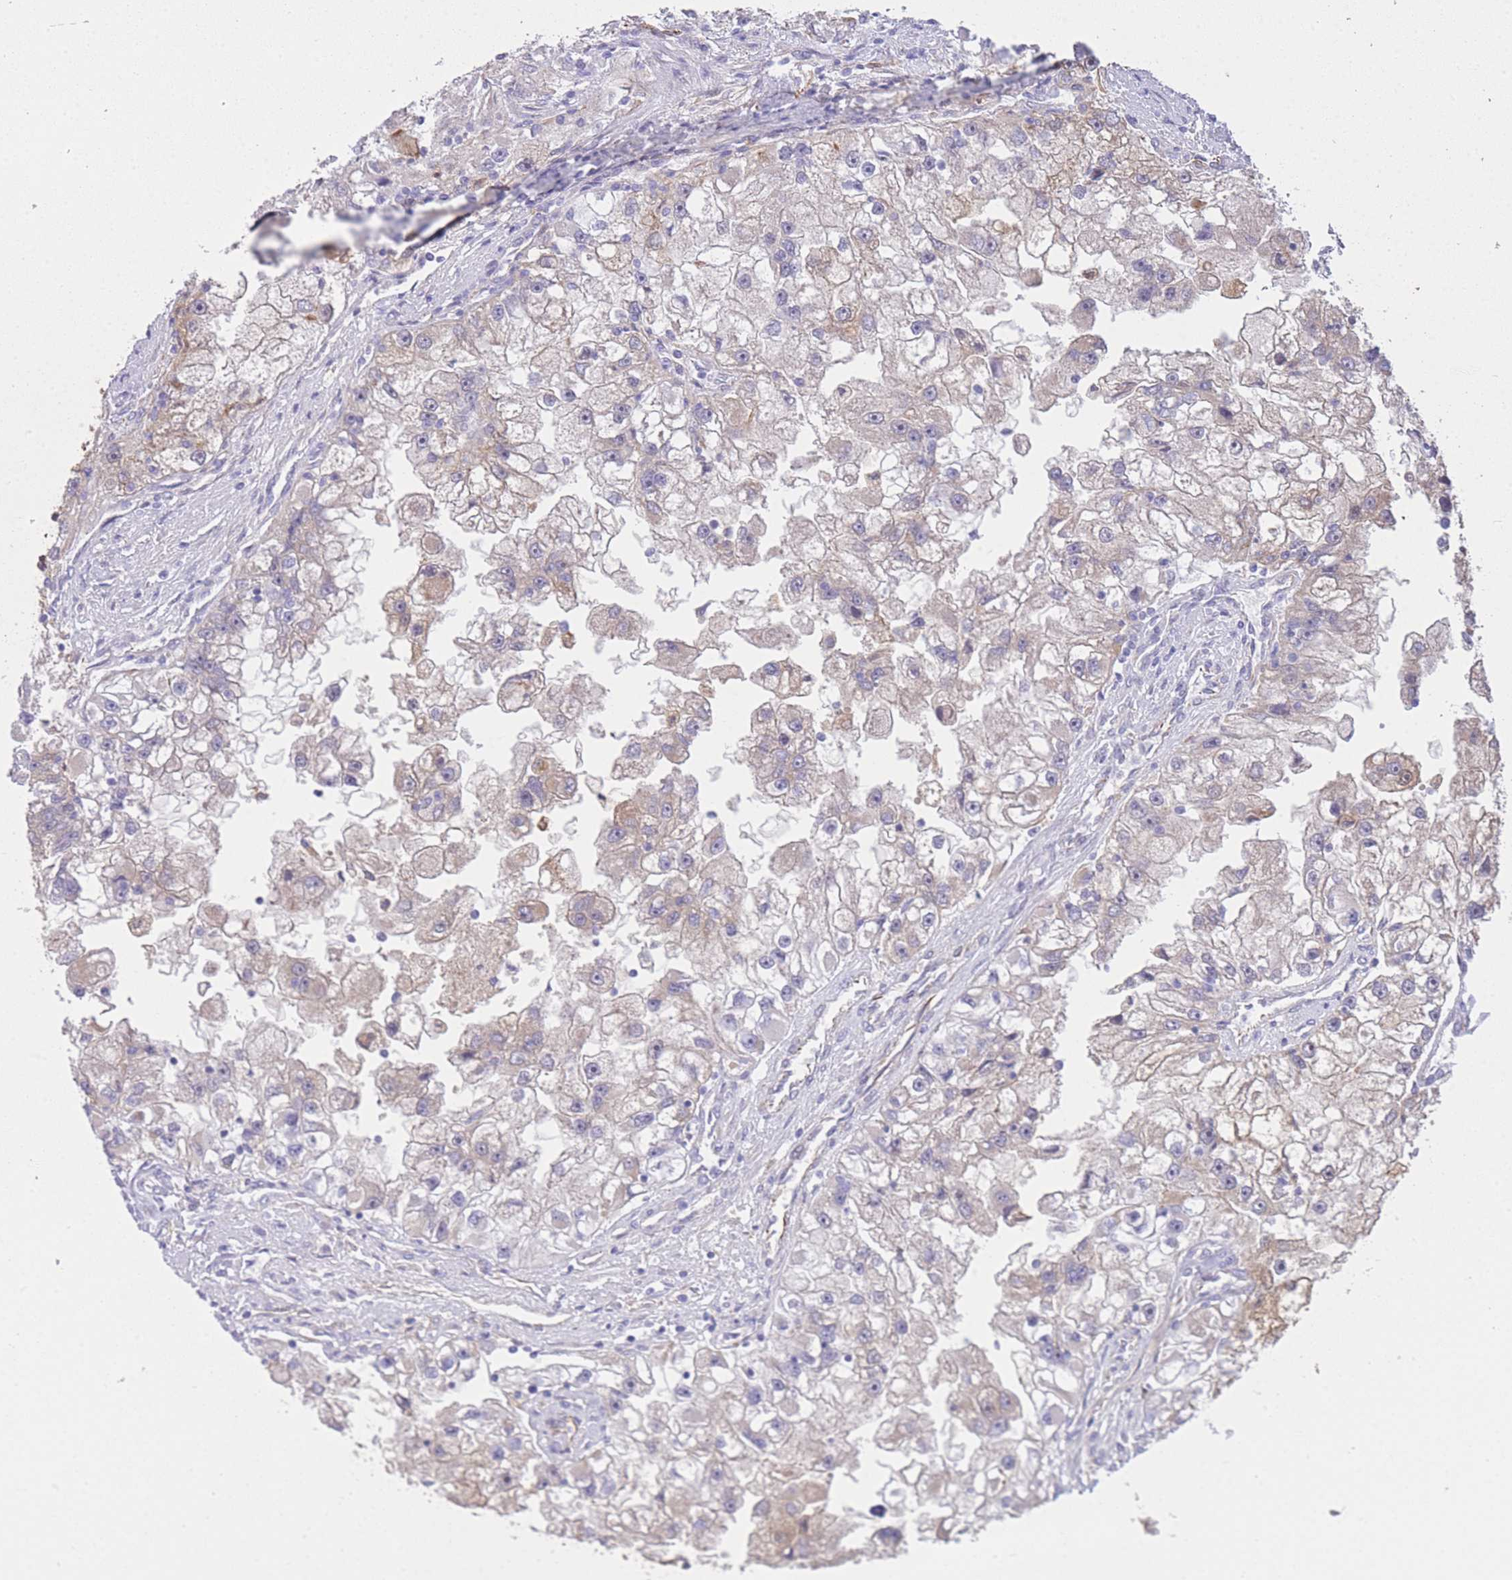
{"staining": {"intensity": "weak", "quantity": "25%-75%", "location": "cytoplasmic/membranous"}, "tissue": "renal cancer", "cell_type": "Tumor cells", "image_type": "cancer", "snomed": [{"axis": "morphology", "description": "Adenocarcinoma, NOS"}, {"axis": "topography", "description": "Kidney"}], "caption": "The image reveals a brown stain indicating the presence of a protein in the cytoplasmic/membranous of tumor cells in renal cancer (adenocarcinoma).", "gene": "ECPAS", "patient": {"sex": "male", "age": 63}}